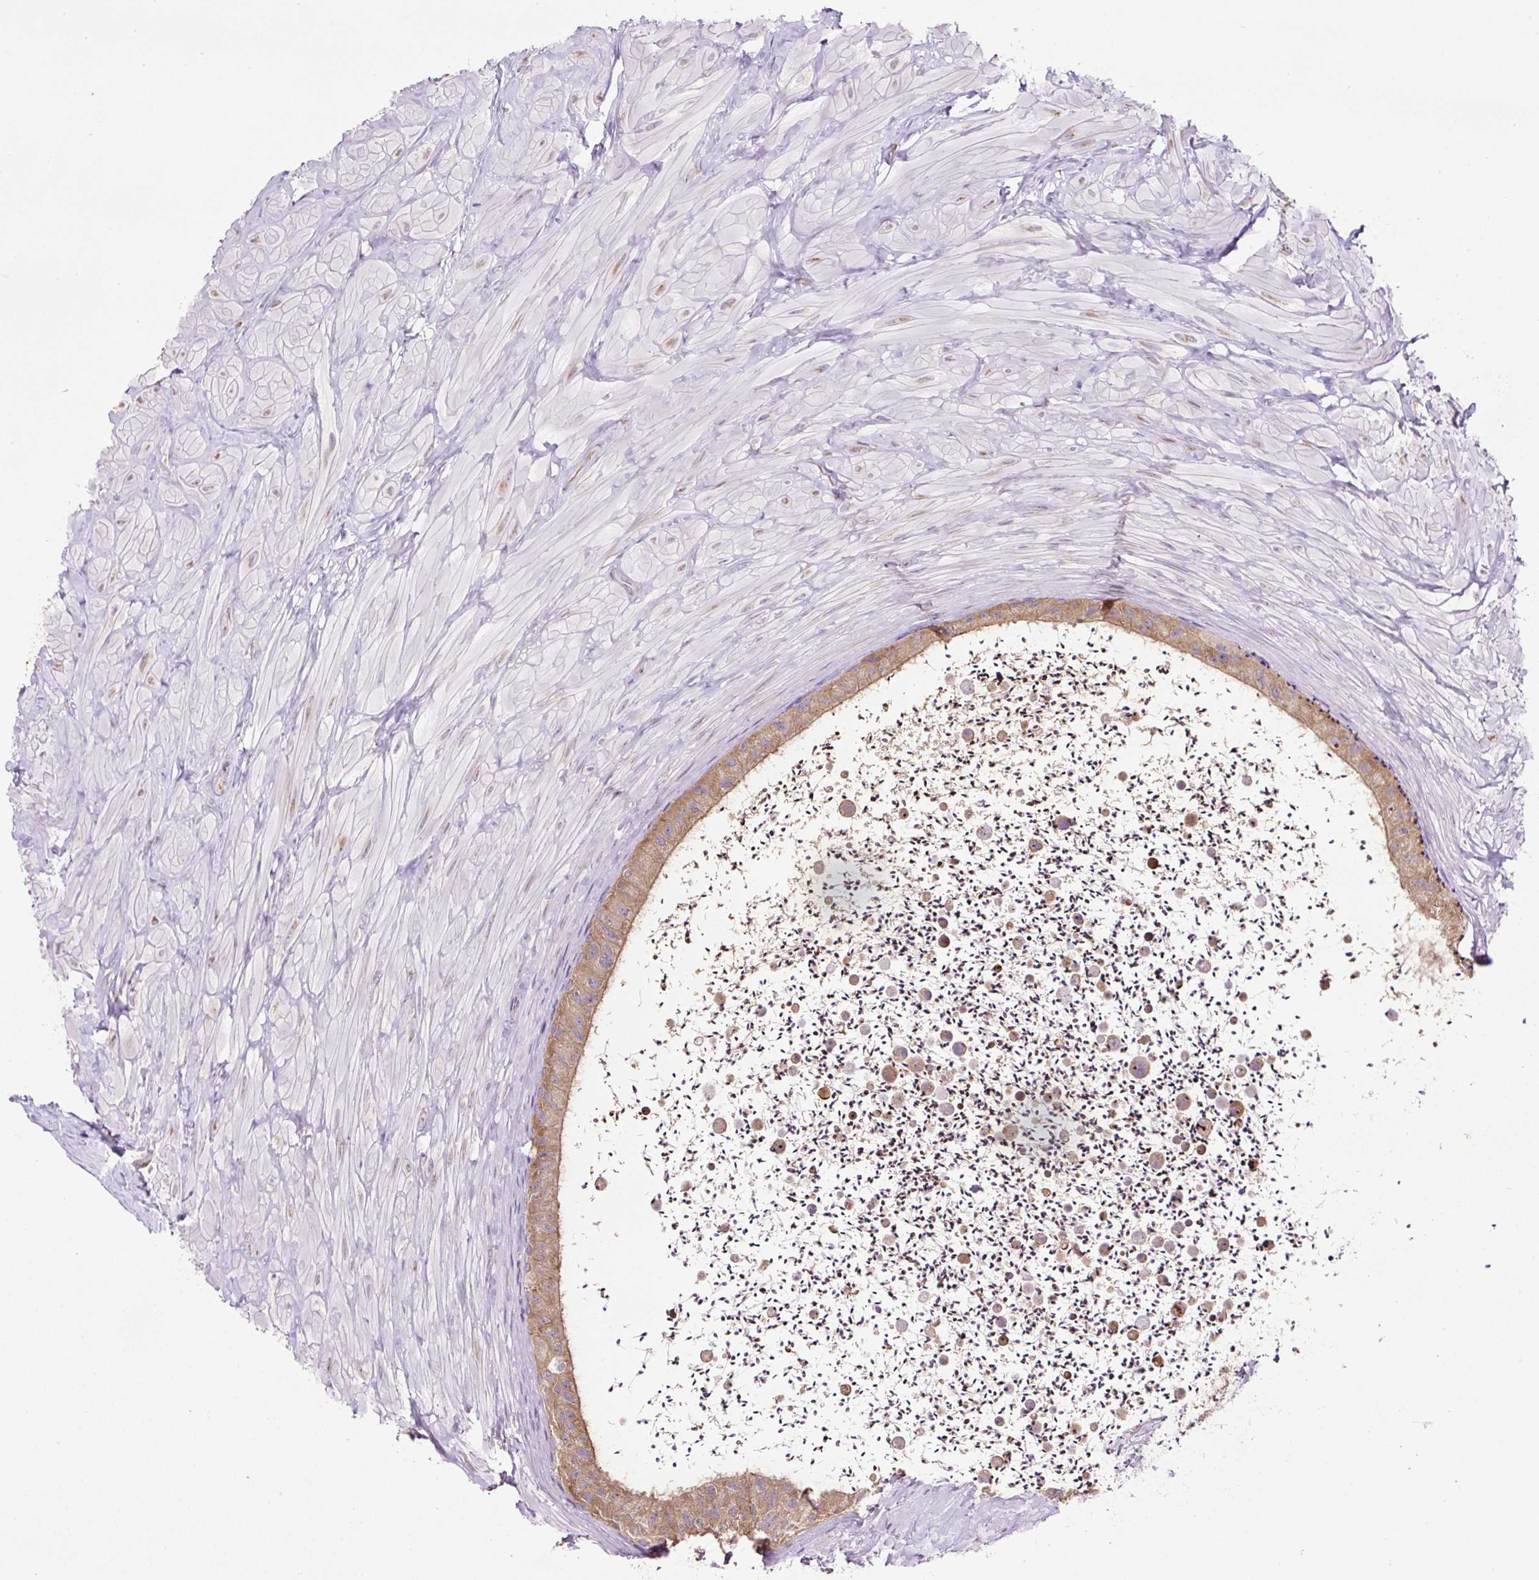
{"staining": {"intensity": "moderate", "quantity": ">75%", "location": "cytoplasmic/membranous"}, "tissue": "epididymis", "cell_type": "Glandular cells", "image_type": "normal", "snomed": [{"axis": "morphology", "description": "Normal tissue, NOS"}, {"axis": "topography", "description": "Epididymis"}, {"axis": "topography", "description": "Peripheral nerve tissue"}], "caption": "A brown stain labels moderate cytoplasmic/membranous positivity of a protein in glandular cells of unremarkable epididymis.", "gene": "RPS23", "patient": {"sex": "male", "age": 32}}